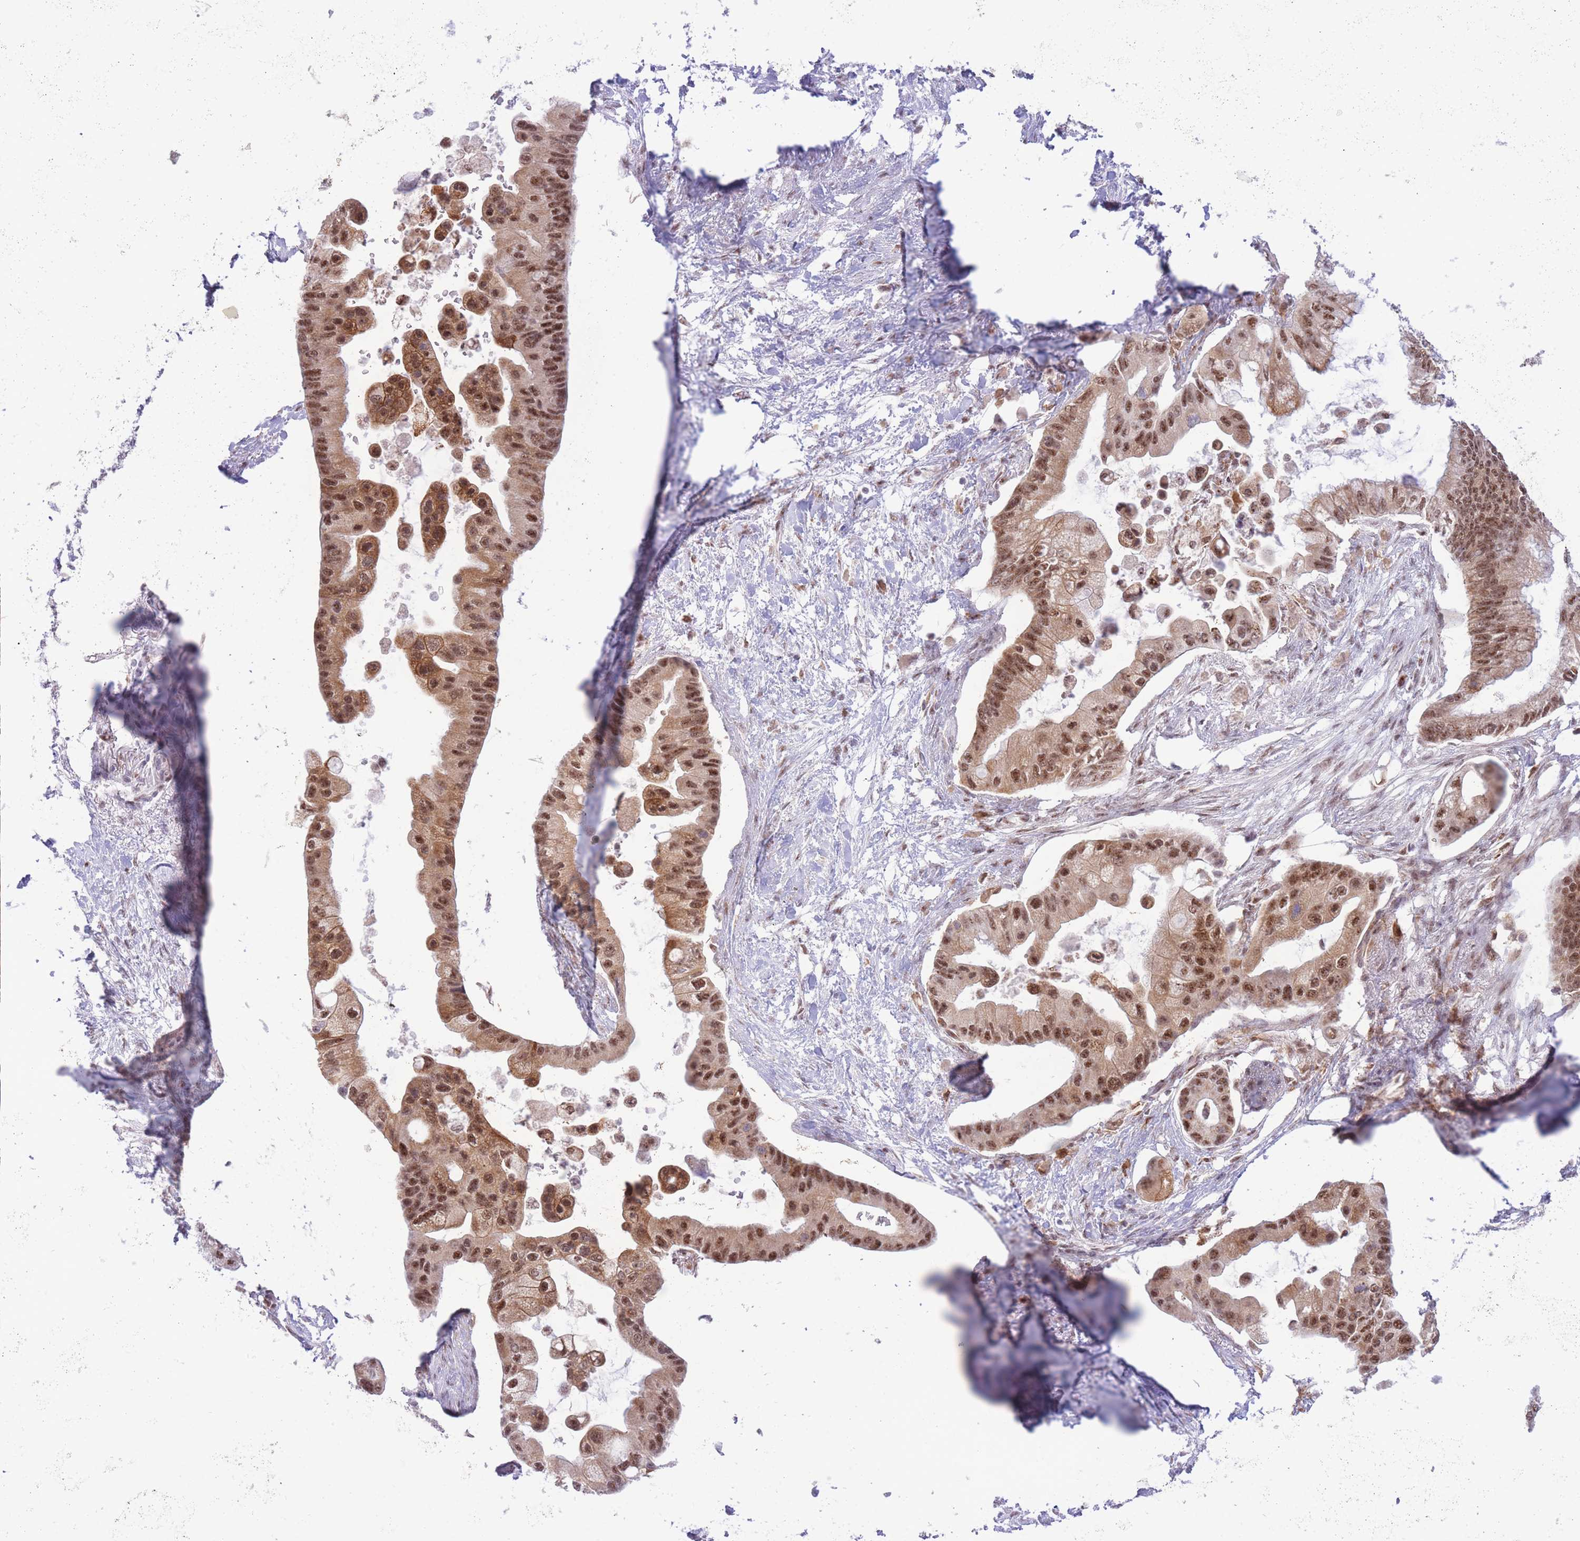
{"staining": {"intensity": "moderate", "quantity": ">75%", "location": "cytoplasmic/membranous,nuclear"}, "tissue": "pancreatic cancer", "cell_type": "Tumor cells", "image_type": "cancer", "snomed": [{"axis": "morphology", "description": "Adenocarcinoma, NOS"}, {"axis": "topography", "description": "Pancreas"}], "caption": "IHC photomicrograph of neoplastic tissue: adenocarcinoma (pancreatic) stained using IHC shows medium levels of moderate protein expression localized specifically in the cytoplasmic/membranous and nuclear of tumor cells, appearing as a cytoplasmic/membranous and nuclear brown color.", "gene": "CYP2B6", "patient": {"sex": "male", "age": 57}}